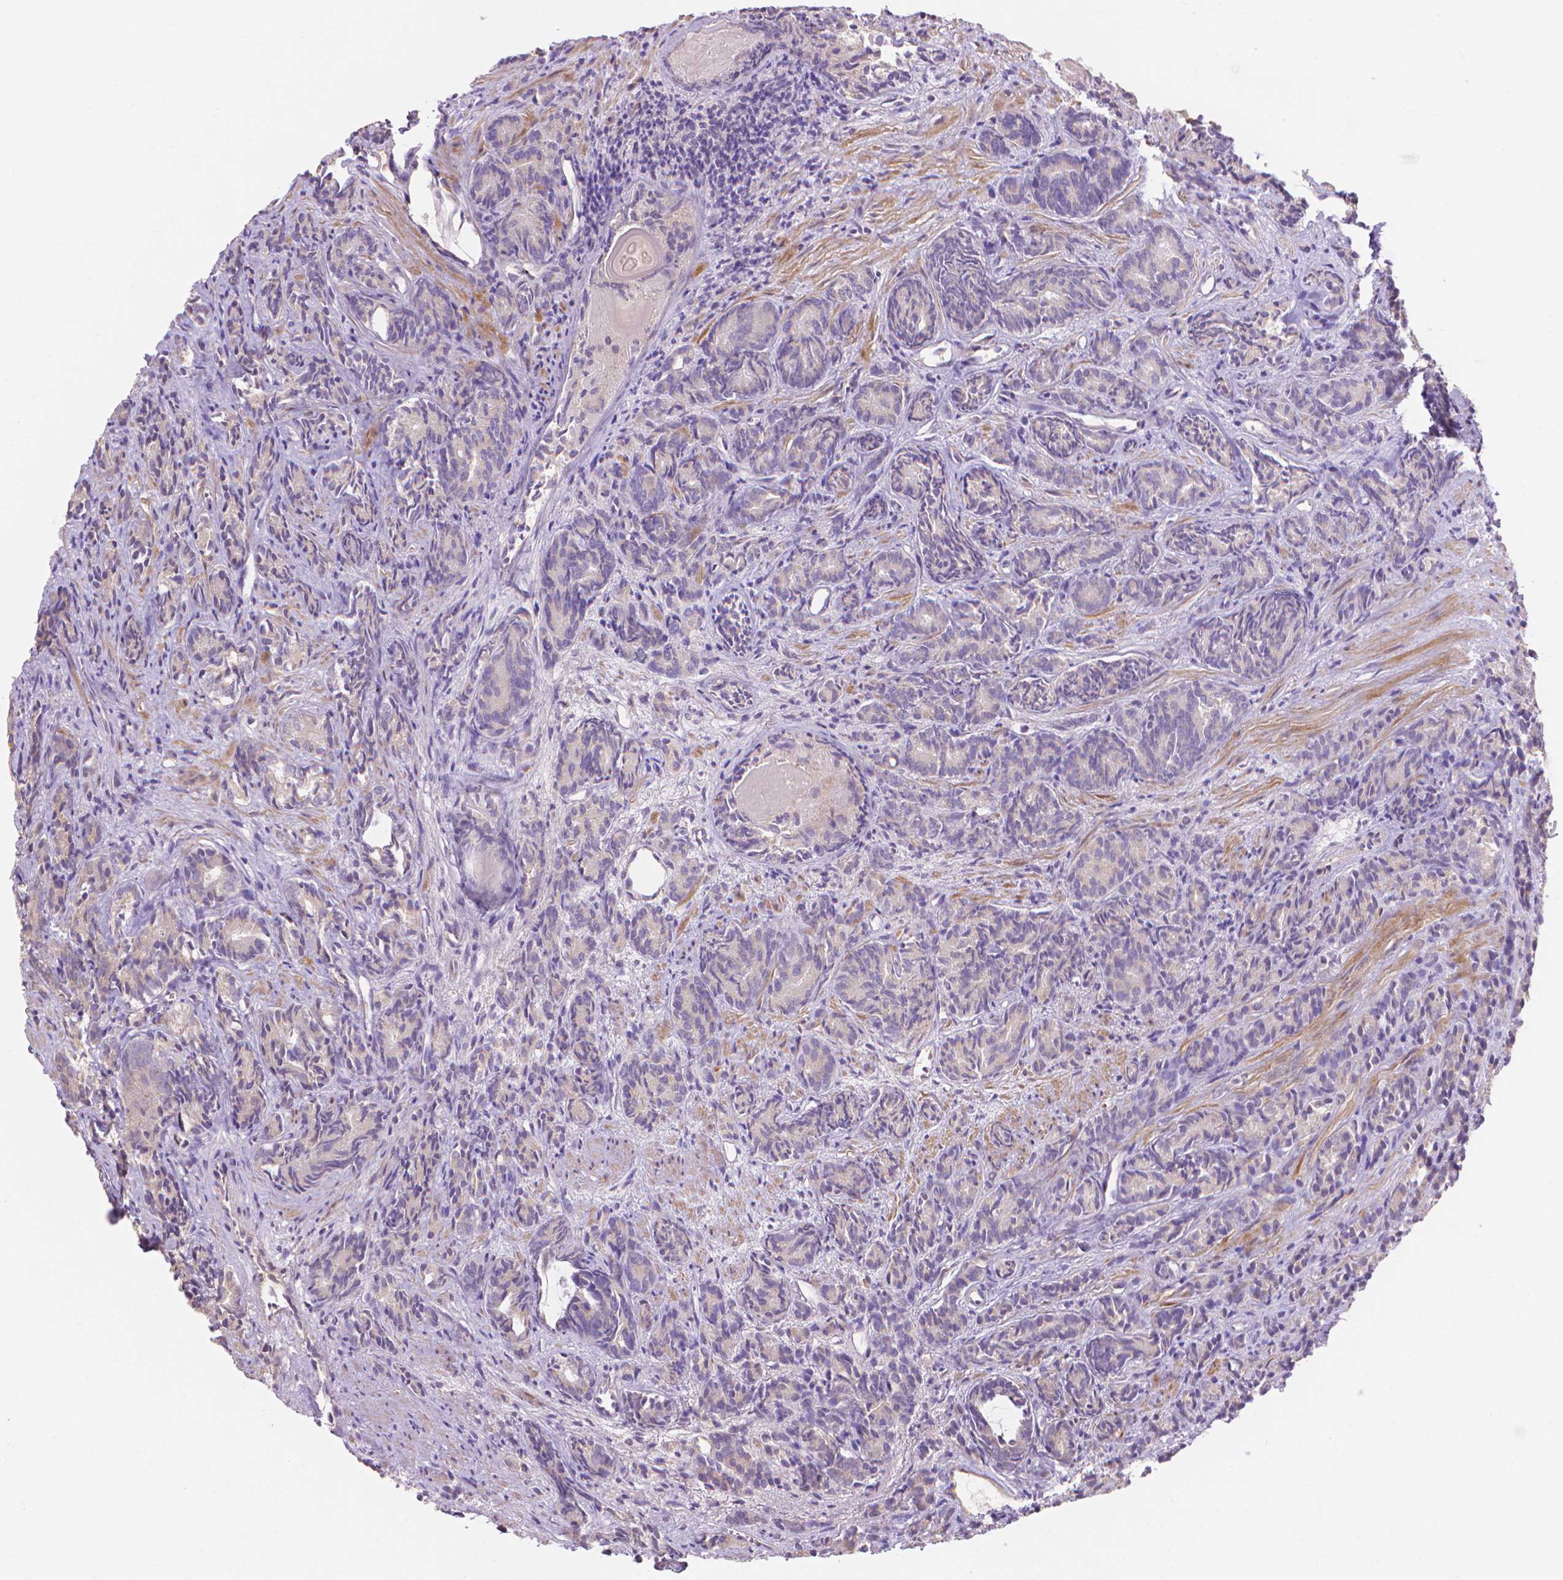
{"staining": {"intensity": "negative", "quantity": "none", "location": "none"}, "tissue": "prostate cancer", "cell_type": "Tumor cells", "image_type": "cancer", "snomed": [{"axis": "morphology", "description": "Adenocarcinoma, High grade"}, {"axis": "topography", "description": "Prostate"}], "caption": "This image is of adenocarcinoma (high-grade) (prostate) stained with immunohistochemistry to label a protein in brown with the nuclei are counter-stained blue. There is no positivity in tumor cells. (Immunohistochemistry (ihc), brightfield microscopy, high magnification).", "gene": "PRDM13", "patient": {"sex": "male", "age": 84}}